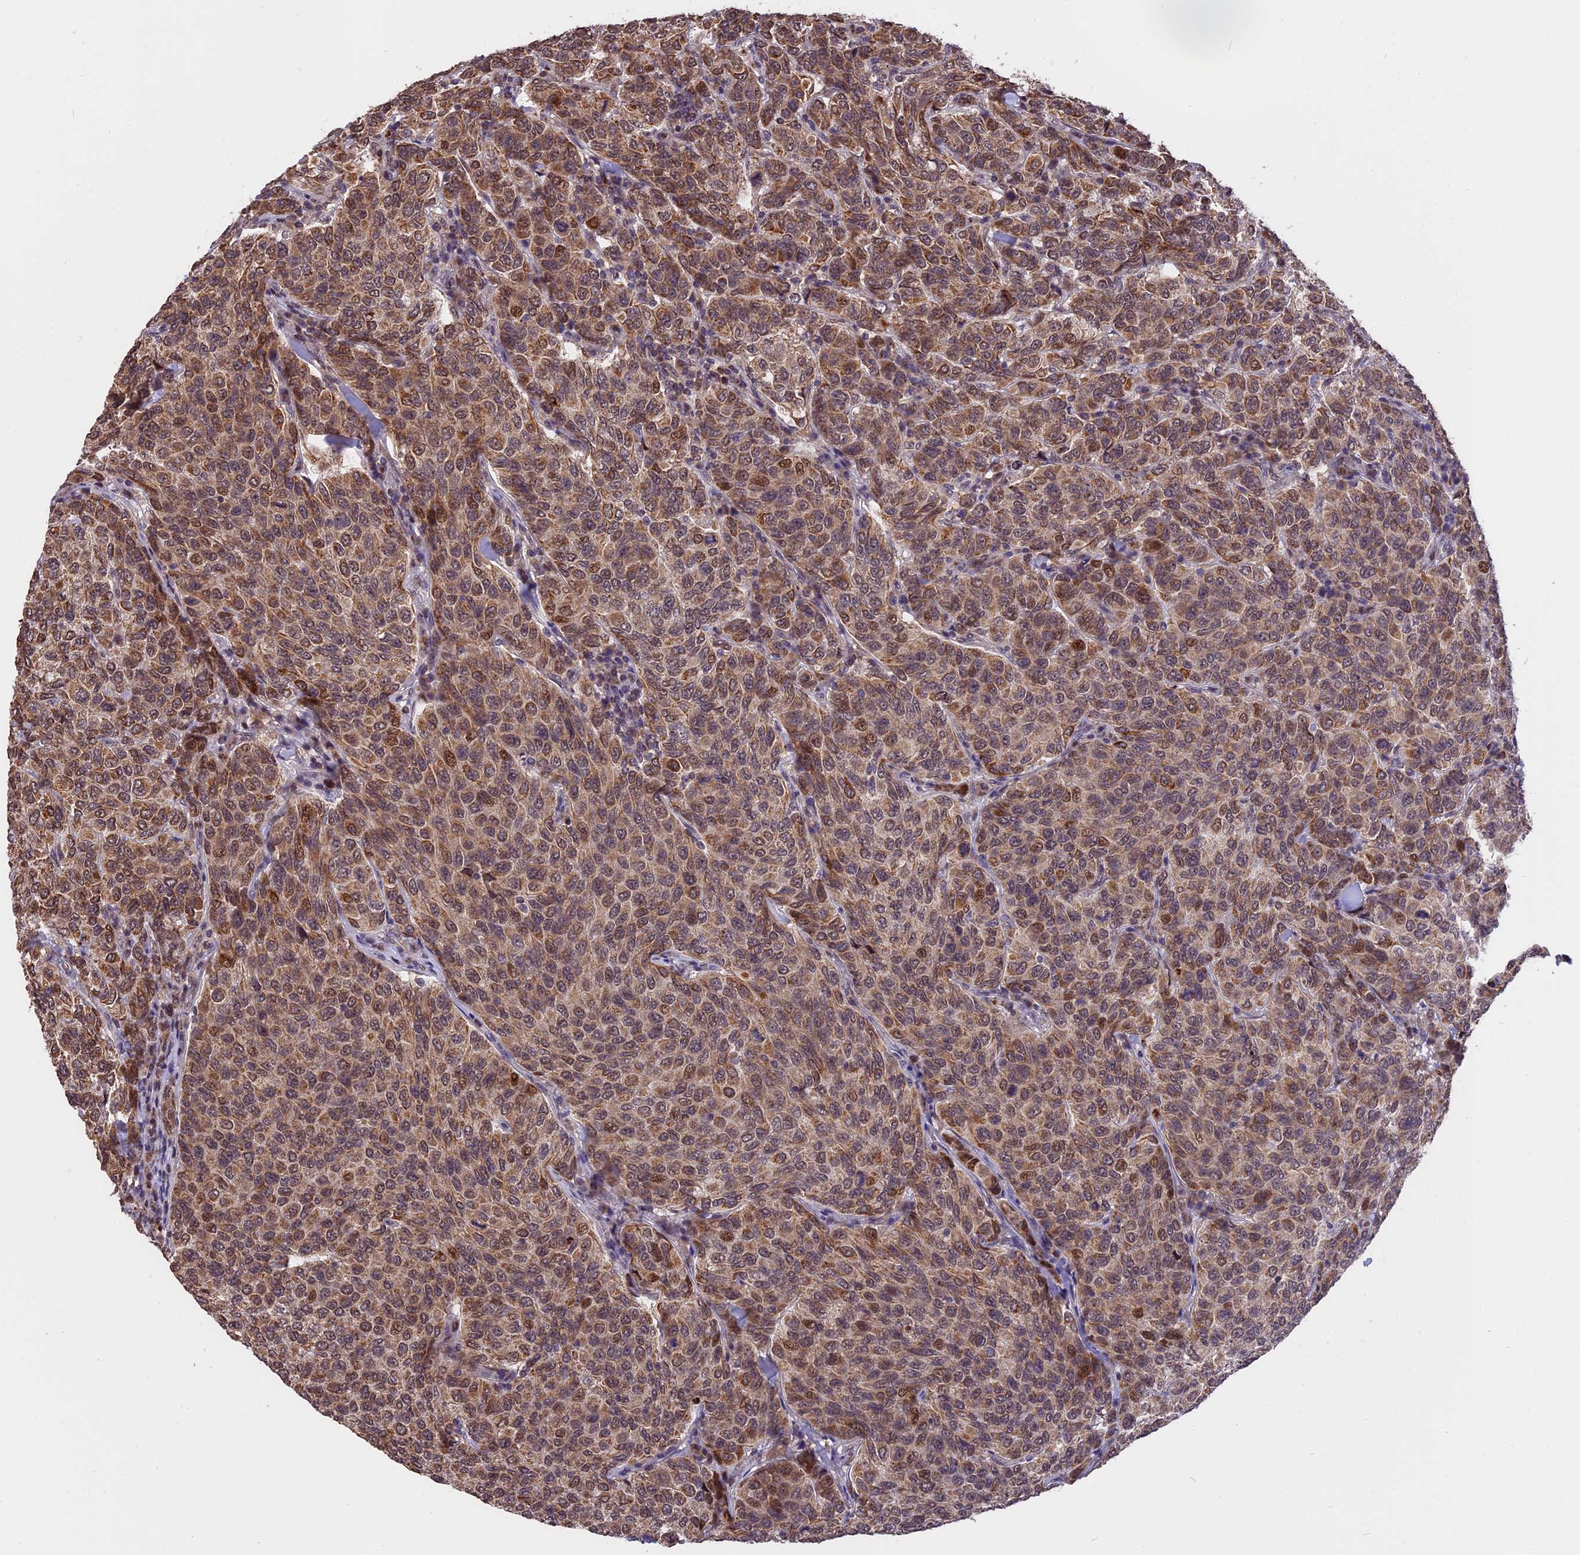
{"staining": {"intensity": "moderate", "quantity": ">75%", "location": "cytoplasmic/membranous,nuclear"}, "tissue": "breast cancer", "cell_type": "Tumor cells", "image_type": "cancer", "snomed": [{"axis": "morphology", "description": "Duct carcinoma"}, {"axis": "topography", "description": "Breast"}], "caption": "Invasive ductal carcinoma (breast) was stained to show a protein in brown. There is medium levels of moderate cytoplasmic/membranous and nuclear expression in approximately >75% of tumor cells. (Brightfield microscopy of DAB IHC at high magnification).", "gene": "RERGL", "patient": {"sex": "female", "age": 55}}